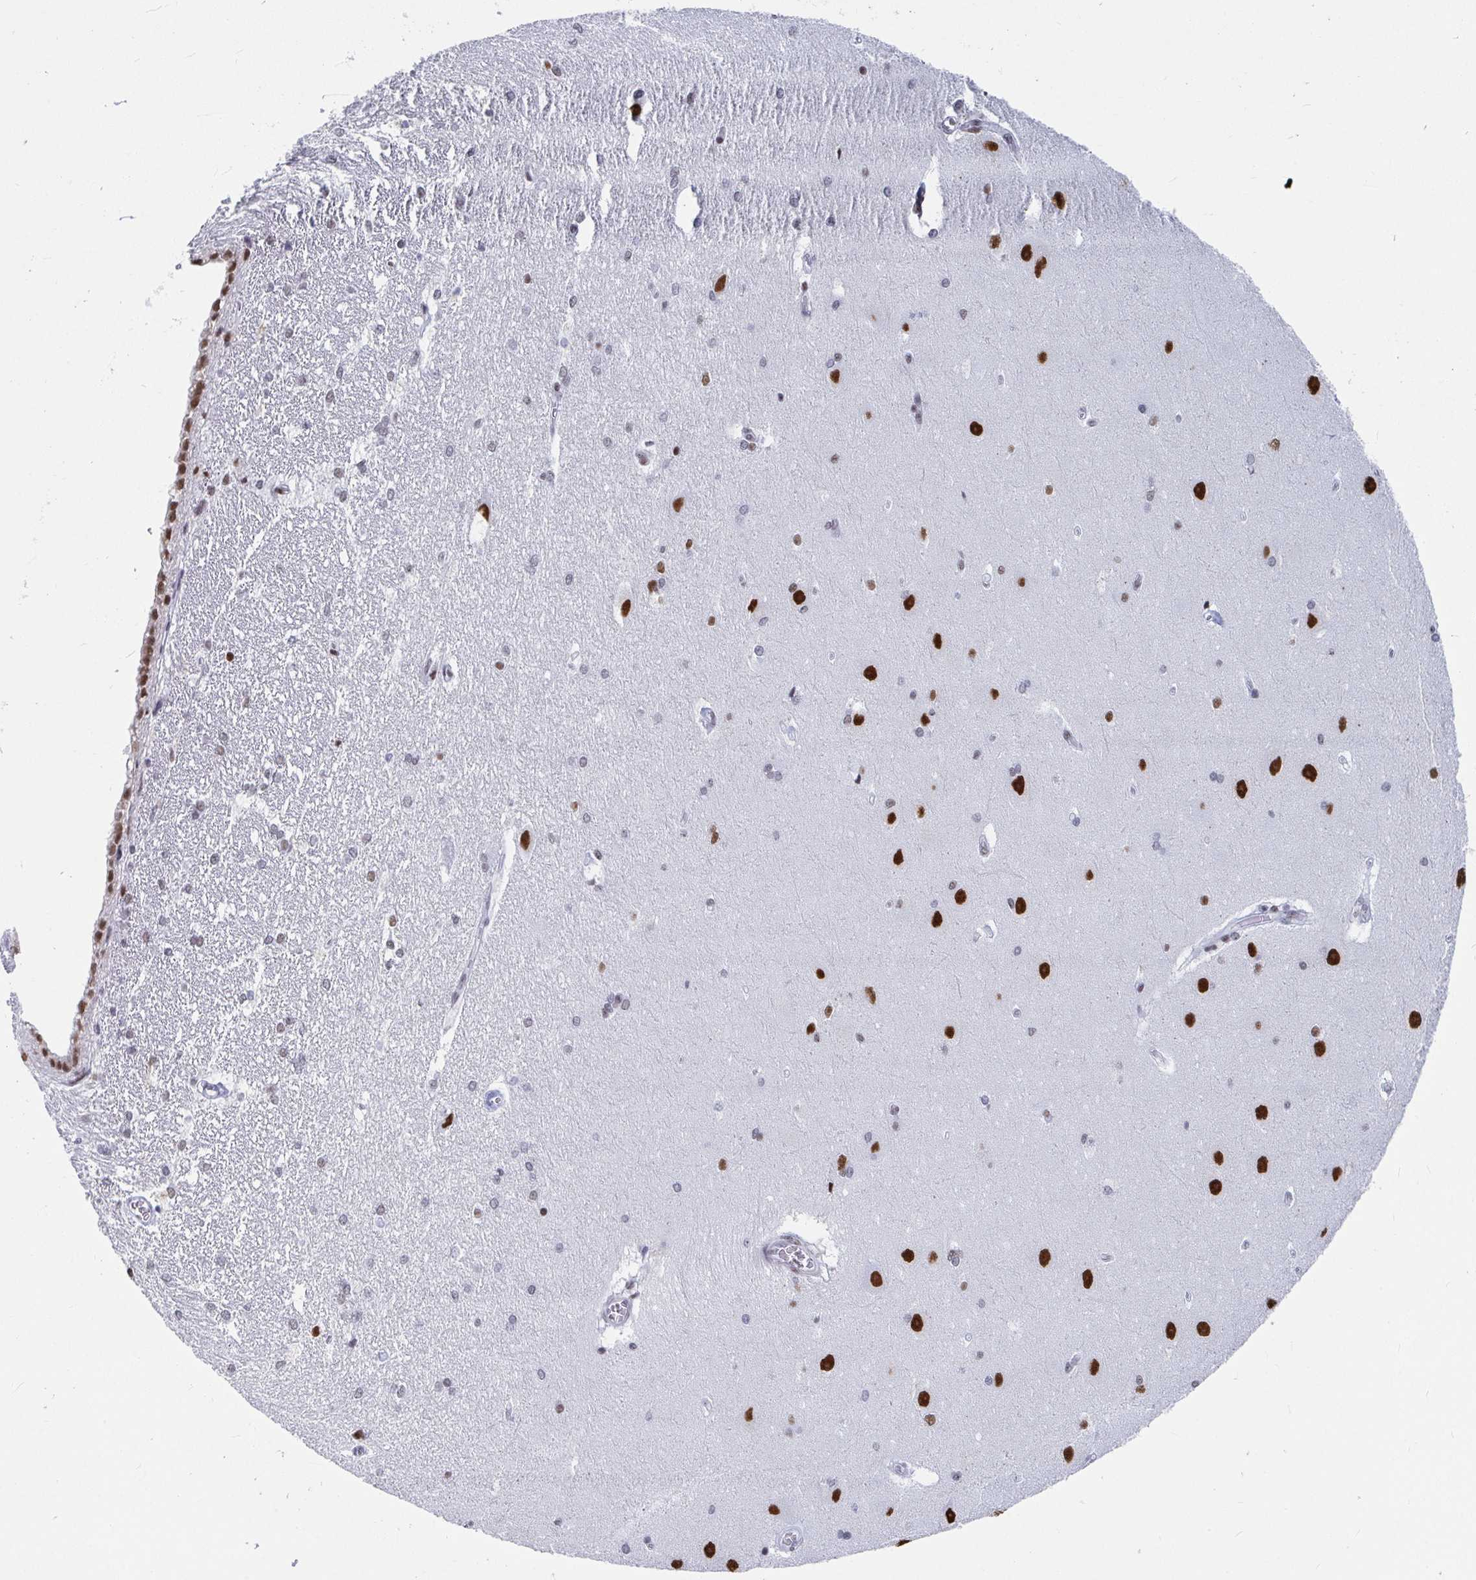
{"staining": {"intensity": "strong", "quantity": "25%-75%", "location": "nuclear"}, "tissue": "hippocampus", "cell_type": "Glial cells", "image_type": "normal", "snomed": [{"axis": "morphology", "description": "Normal tissue, NOS"}, {"axis": "topography", "description": "Cerebral cortex"}, {"axis": "topography", "description": "Hippocampus"}], "caption": "Immunohistochemistry (IHC) photomicrograph of unremarkable human hippocampus stained for a protein (brown), which demonstrates high levels of strong nuclear staining in approximately 25%-75% of glial cells.", "gene": "SIRT7", "patient": {"sex": "female", "age": 19}}